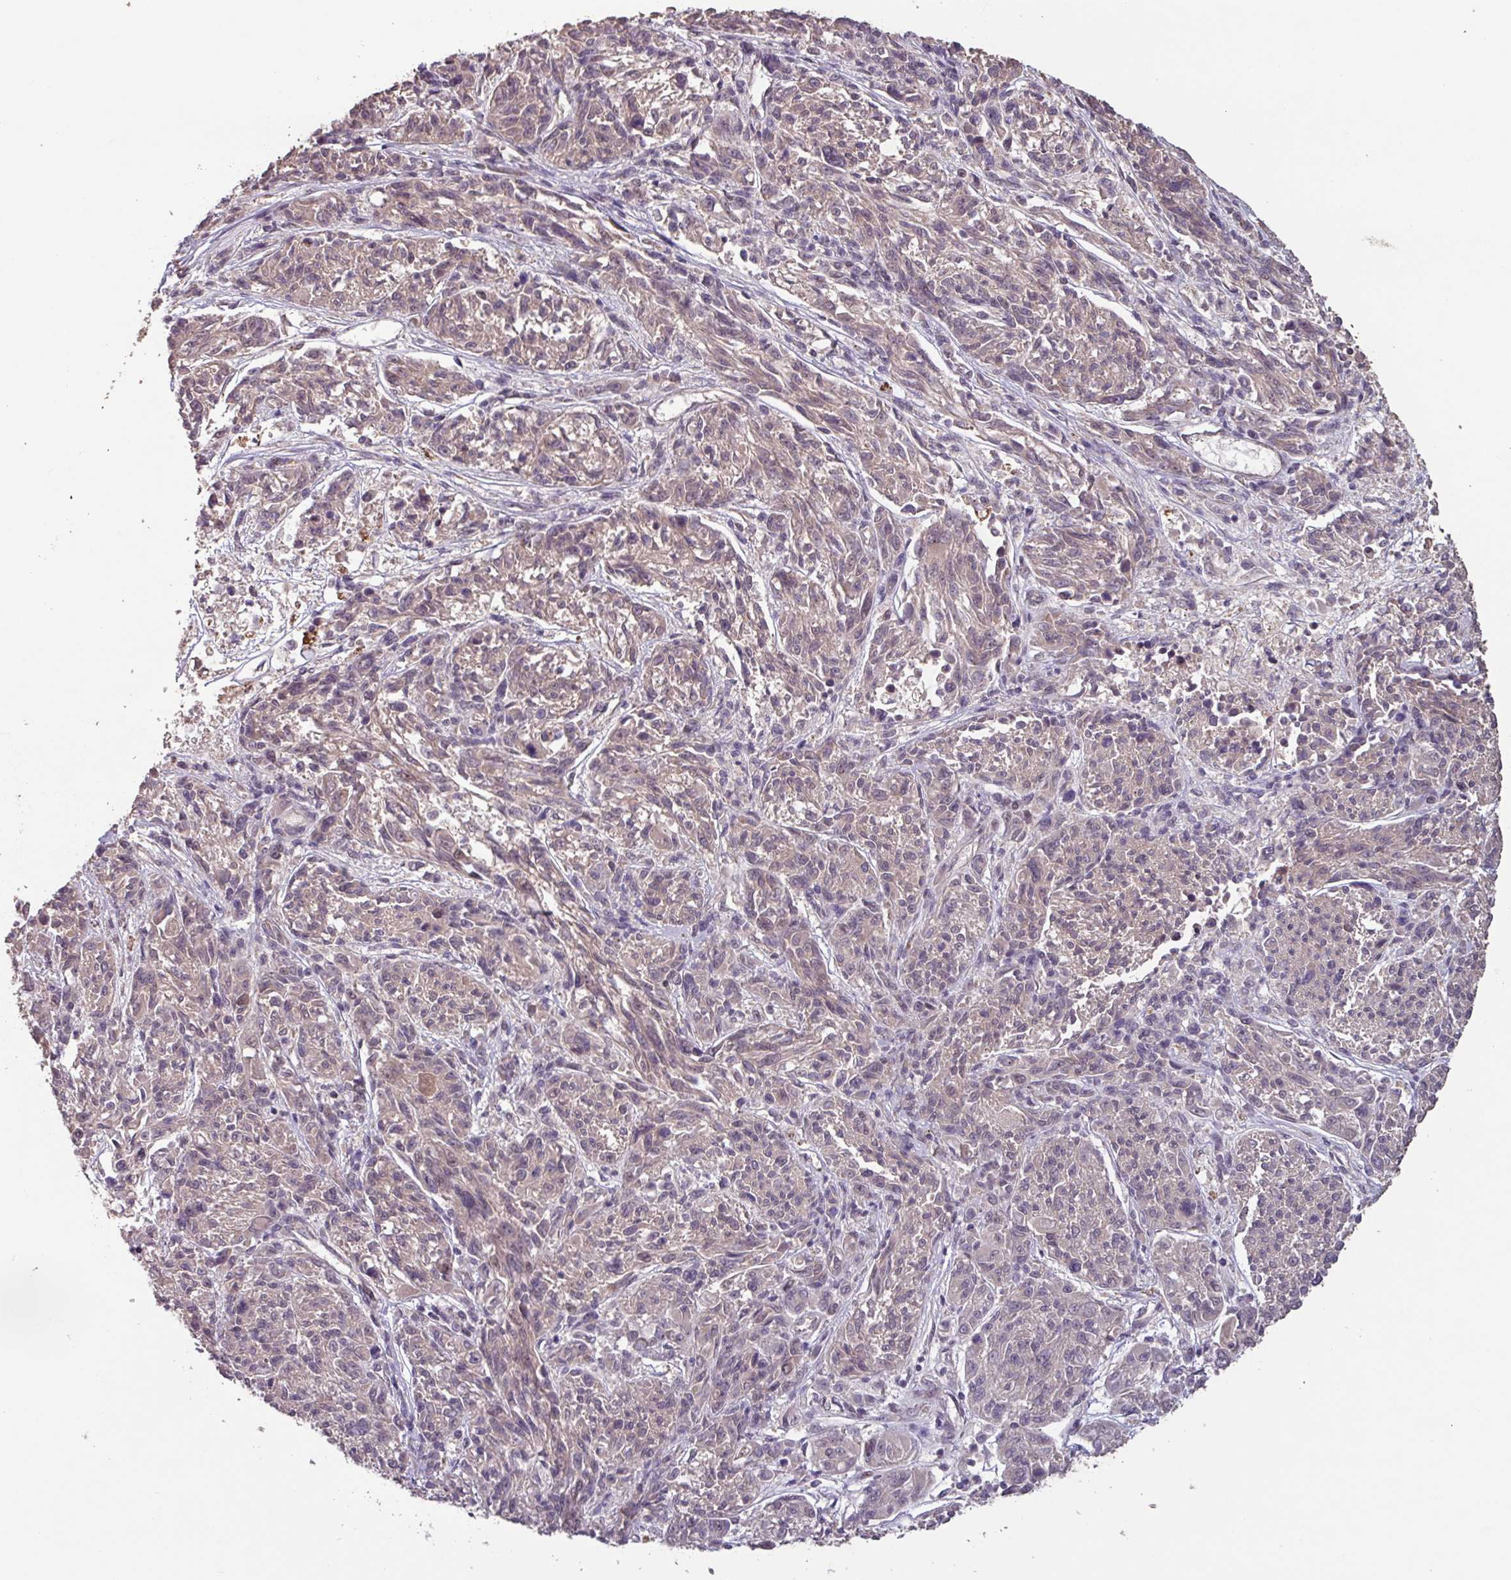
{"staining": {"intensity": "negative", "quantity": "none", "location": "none"}, "tissue": "melanoma", "cell_type": "Tumor cells", "image_type": "cancer", "snomed": [{"axis": "morphology", "description": "Malignant melanoma, NOS"}, {"axis": "topography", "description": "Skin"}], "caption": "A photomicrograph of human melanoma is negative for staining in tumor cells.", "gene": "TMEM88", "patient": {"sex": "male", "age": 53}}